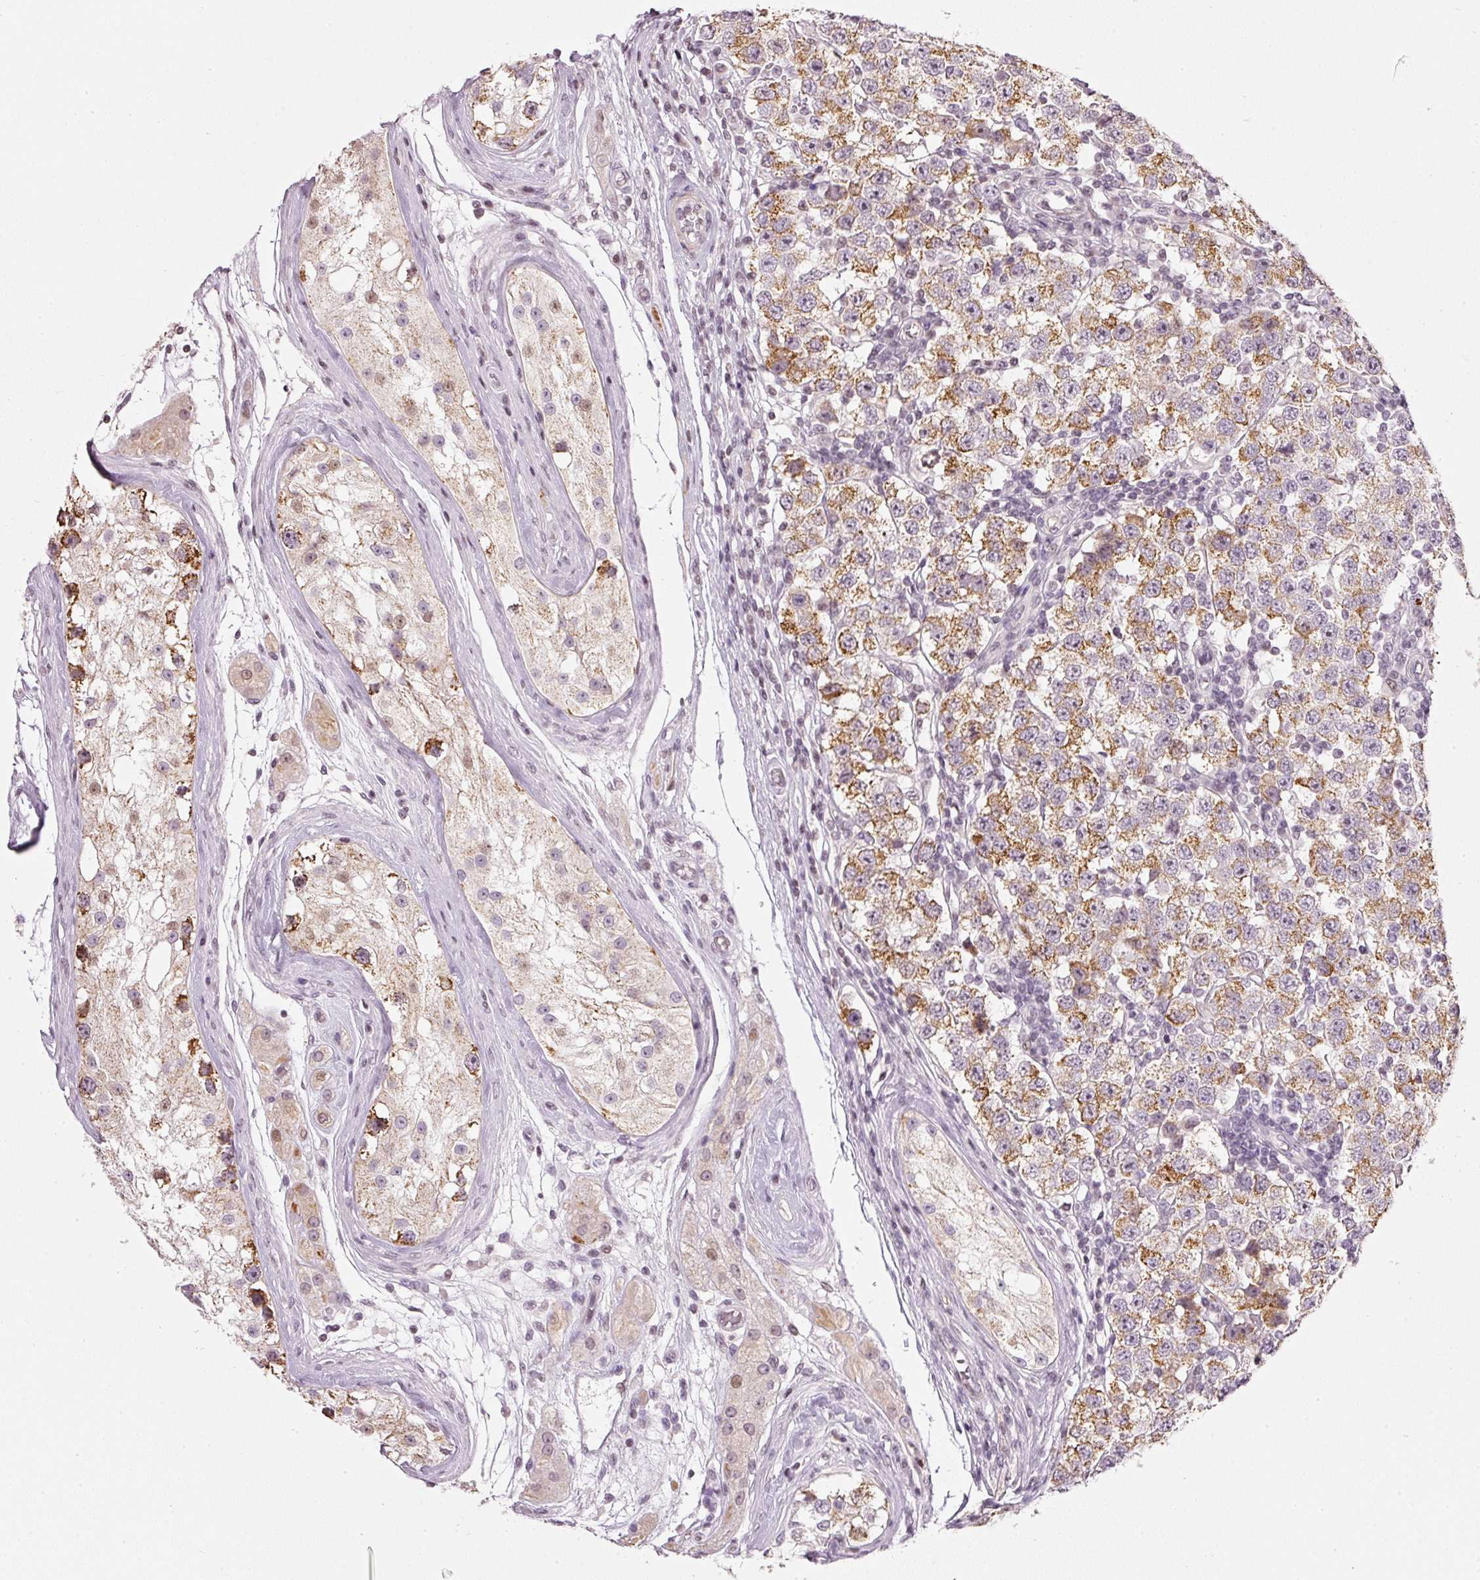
{"staining": {"intensity": "moderate", "quantity": "25%-75%", "location": "cytoplasmic/membranous"}, "tissue": "testis cancer", "cell_type": "Tumor cells", "image_type": "cancer", "snomed": [{"axis": "morphology", "description": "Seminoma, NOS"}, {"axis": "topography", "description": "Testis"}], "caption": "Immunohistochemical staining of human testis cancer (seminoma) shows medium levels of moderate cytoplasmic/membranous expression in approximately 25%-75% of tumor cells.", "gene": "NRDE2", "patient": {"sex": "male", "age": 34}}